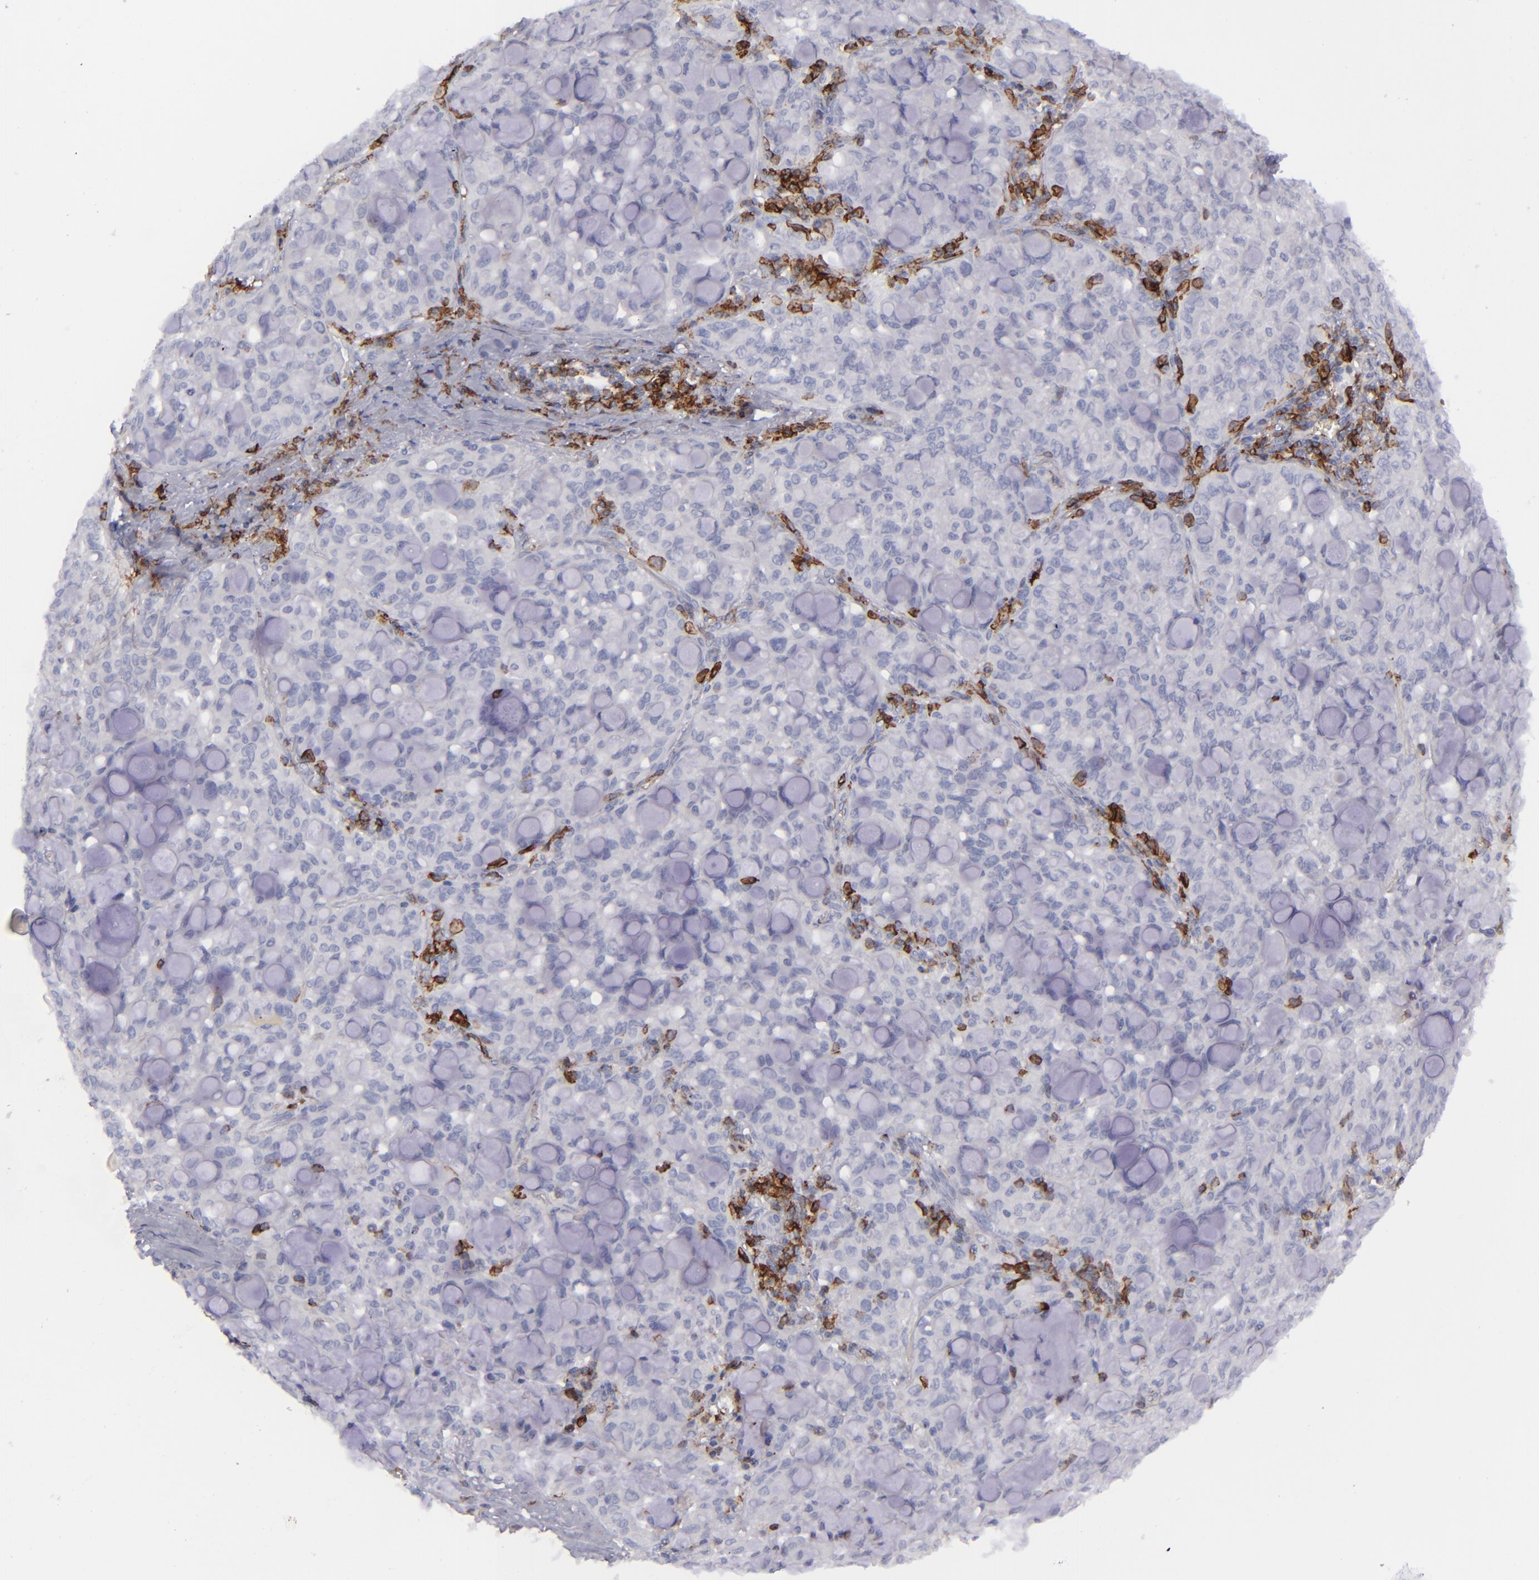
{"staining": {"intensity": "negative", "quantity": "none", "location": "none"}, "tissue": "lung cancer", "cell_type": "Tumor cells", "image_type": "cancer", "snomed": [{"axis": "morphology", "description": "Adenocarcinoma, NOS"}, {"axis": "topography", "description": "Lung"}], "caption": "Lung cancer was stained to show a protein in brown. There is no significant staining in tumor cells.", "gene": "CD27", "patient": {"sex": "female", "age": 44}}